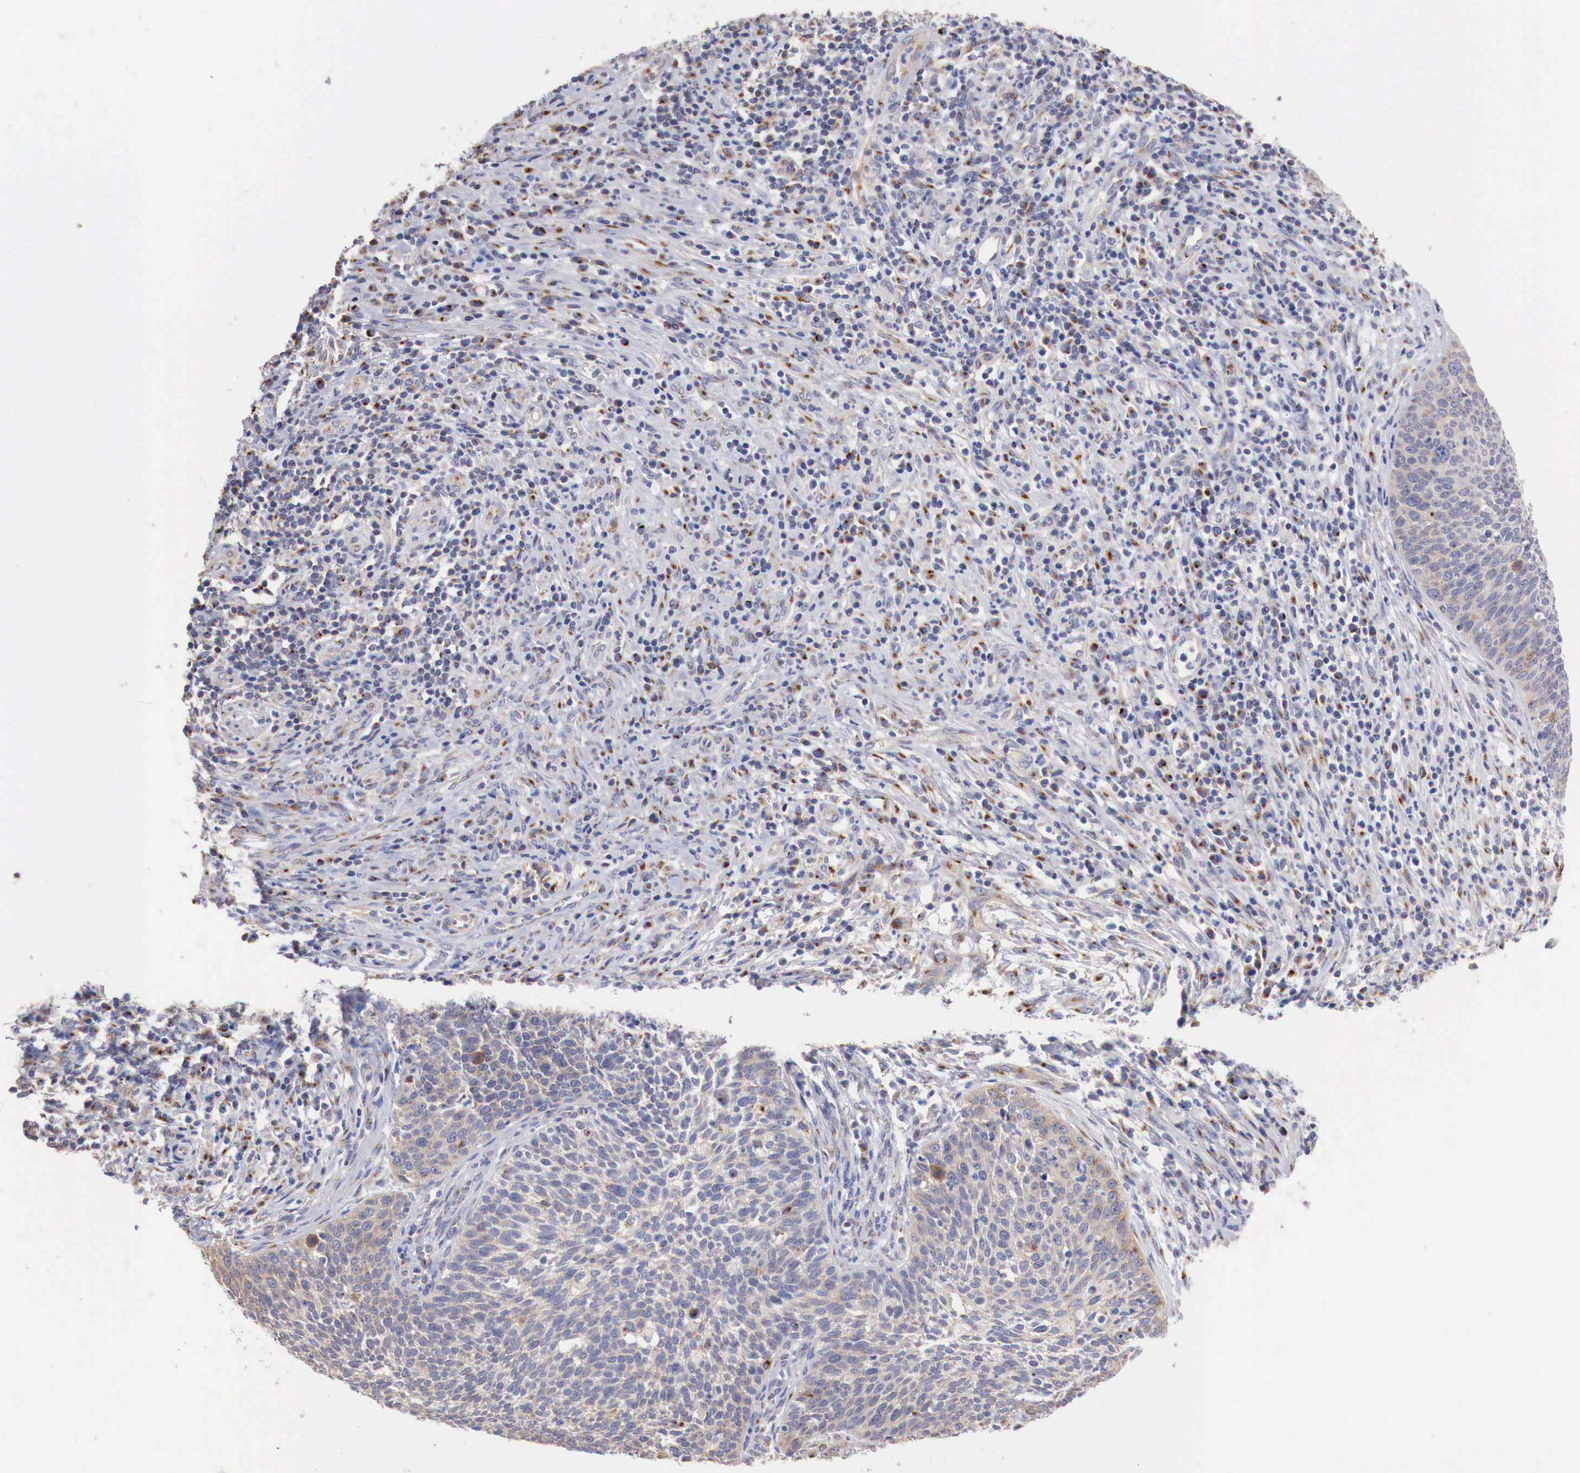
{"staining": {"intensity": "weak", "quantity": "25%-75%", "location": "cytoplasmic/membranous"}, "tissue": "cervical cancer", "cell_type": "Tumor cells", "image_type": "cancer", "snomed": [{"axis": "morphology", "description": "Squamous cell carcinoma, NOS"}, {"axis": "topography", "description": "Cervix"}], "caption": "Immunohistochemical staining of human cervical cancer (squamous cell carcinoma) displays low levels of weak cytoplasmic/membranous positivity in approximately 25%-75% of tumor cells. The staining was performed using DAB to visualize the protein expression in brown, while the nuclei were stained in blue with hematoxylin (Magnification: 20x).", "gene": "SYAP1", "patient": {"sex": "female", "age": 41}}